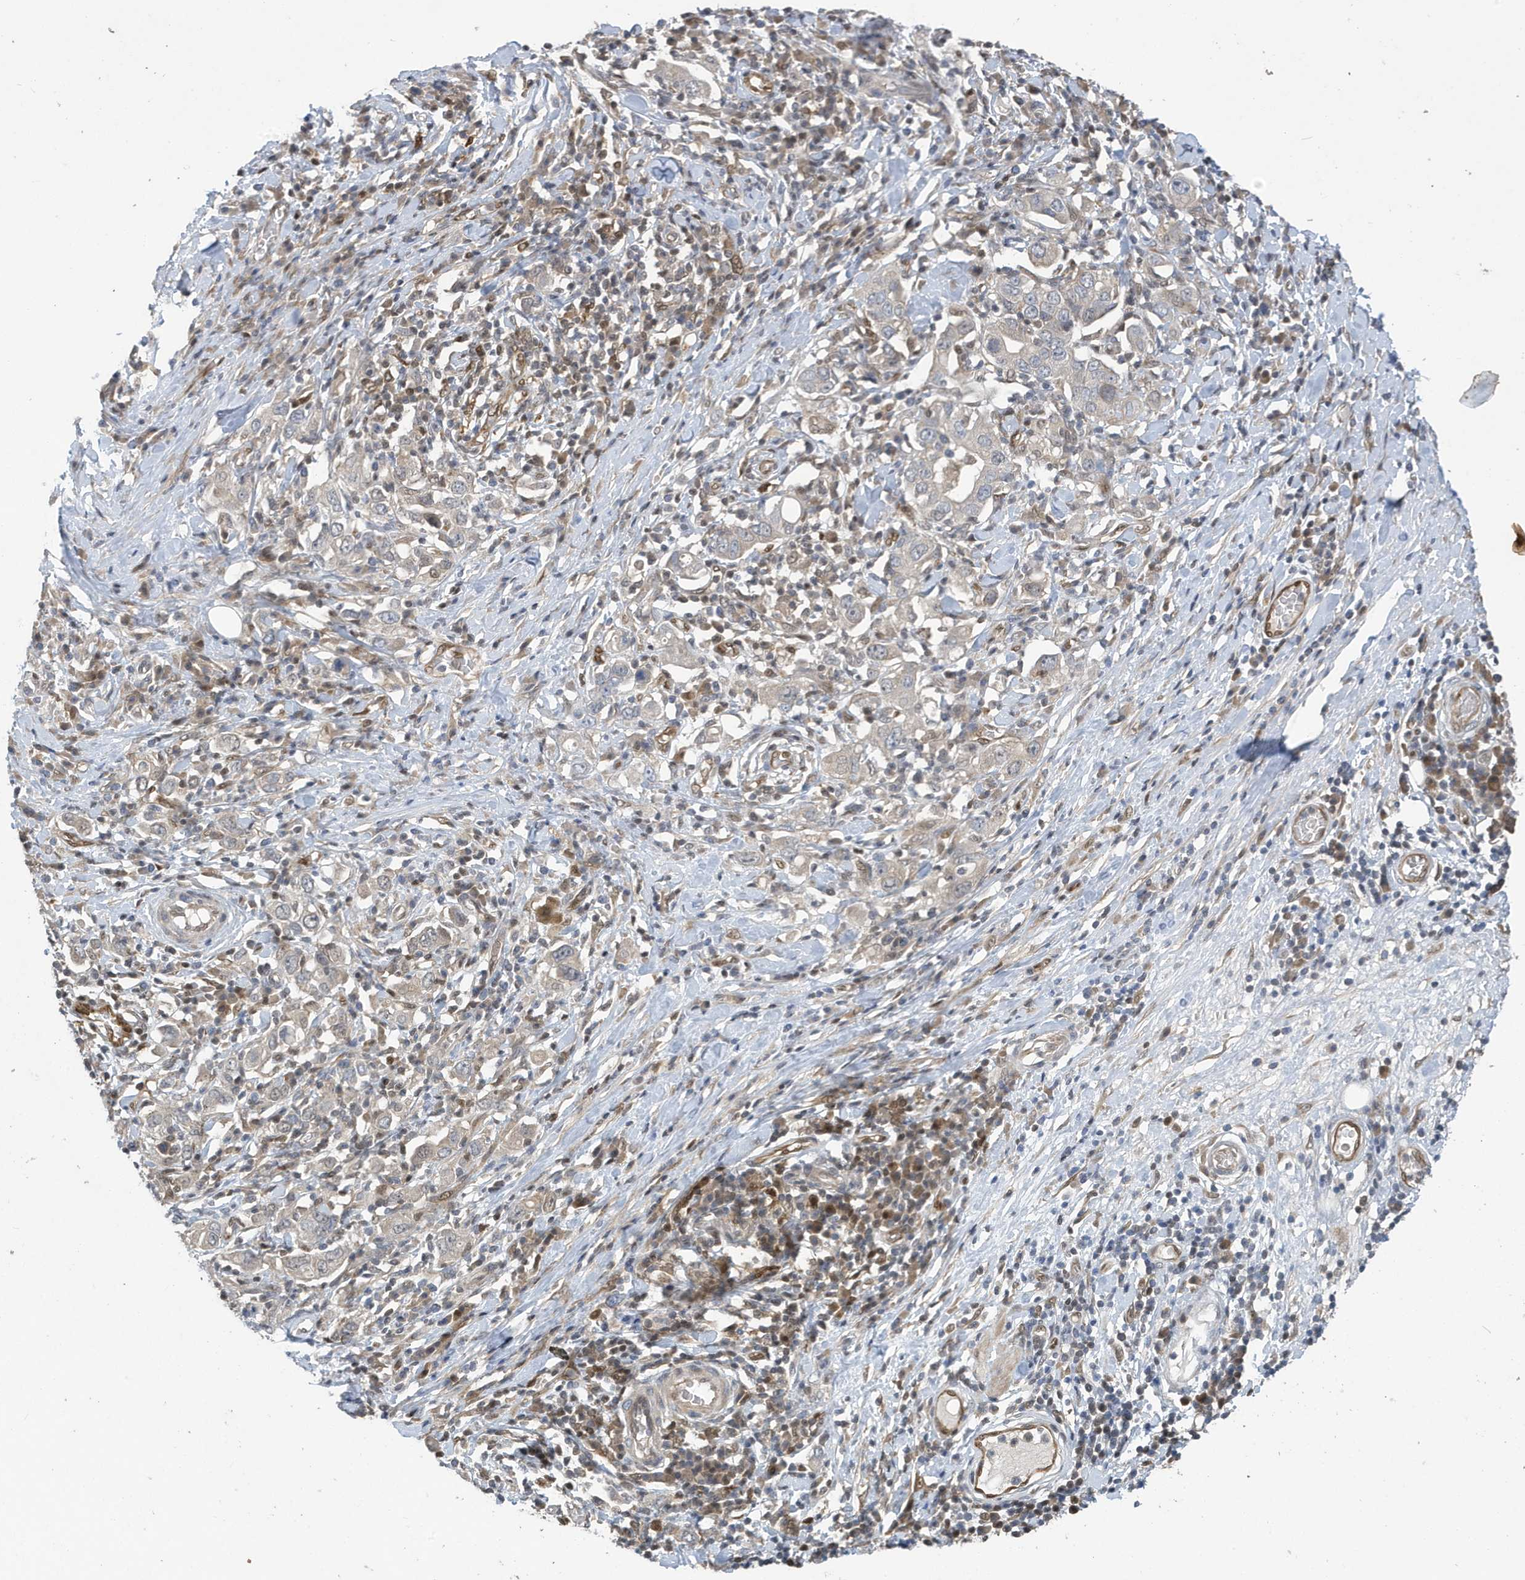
{"staining": {"intensity": "negative", "quantity": "none", "location": "none"}, "tissue": "stomach cancer", "cell_type": "Tumor cells", "image_type": "cancer", "snomed": [{"axis": "morphology", "description": "Adenocarcinoma, NOS"}, {"axis": "topography", "description": "Stomach, upper"}], "caption": "Tumor cells are negative for protein expression in human stomach cancer. Nuclei are stained in blue.", "gene": "NCOA7", "patient": {"sex": "male", "age": 62}}